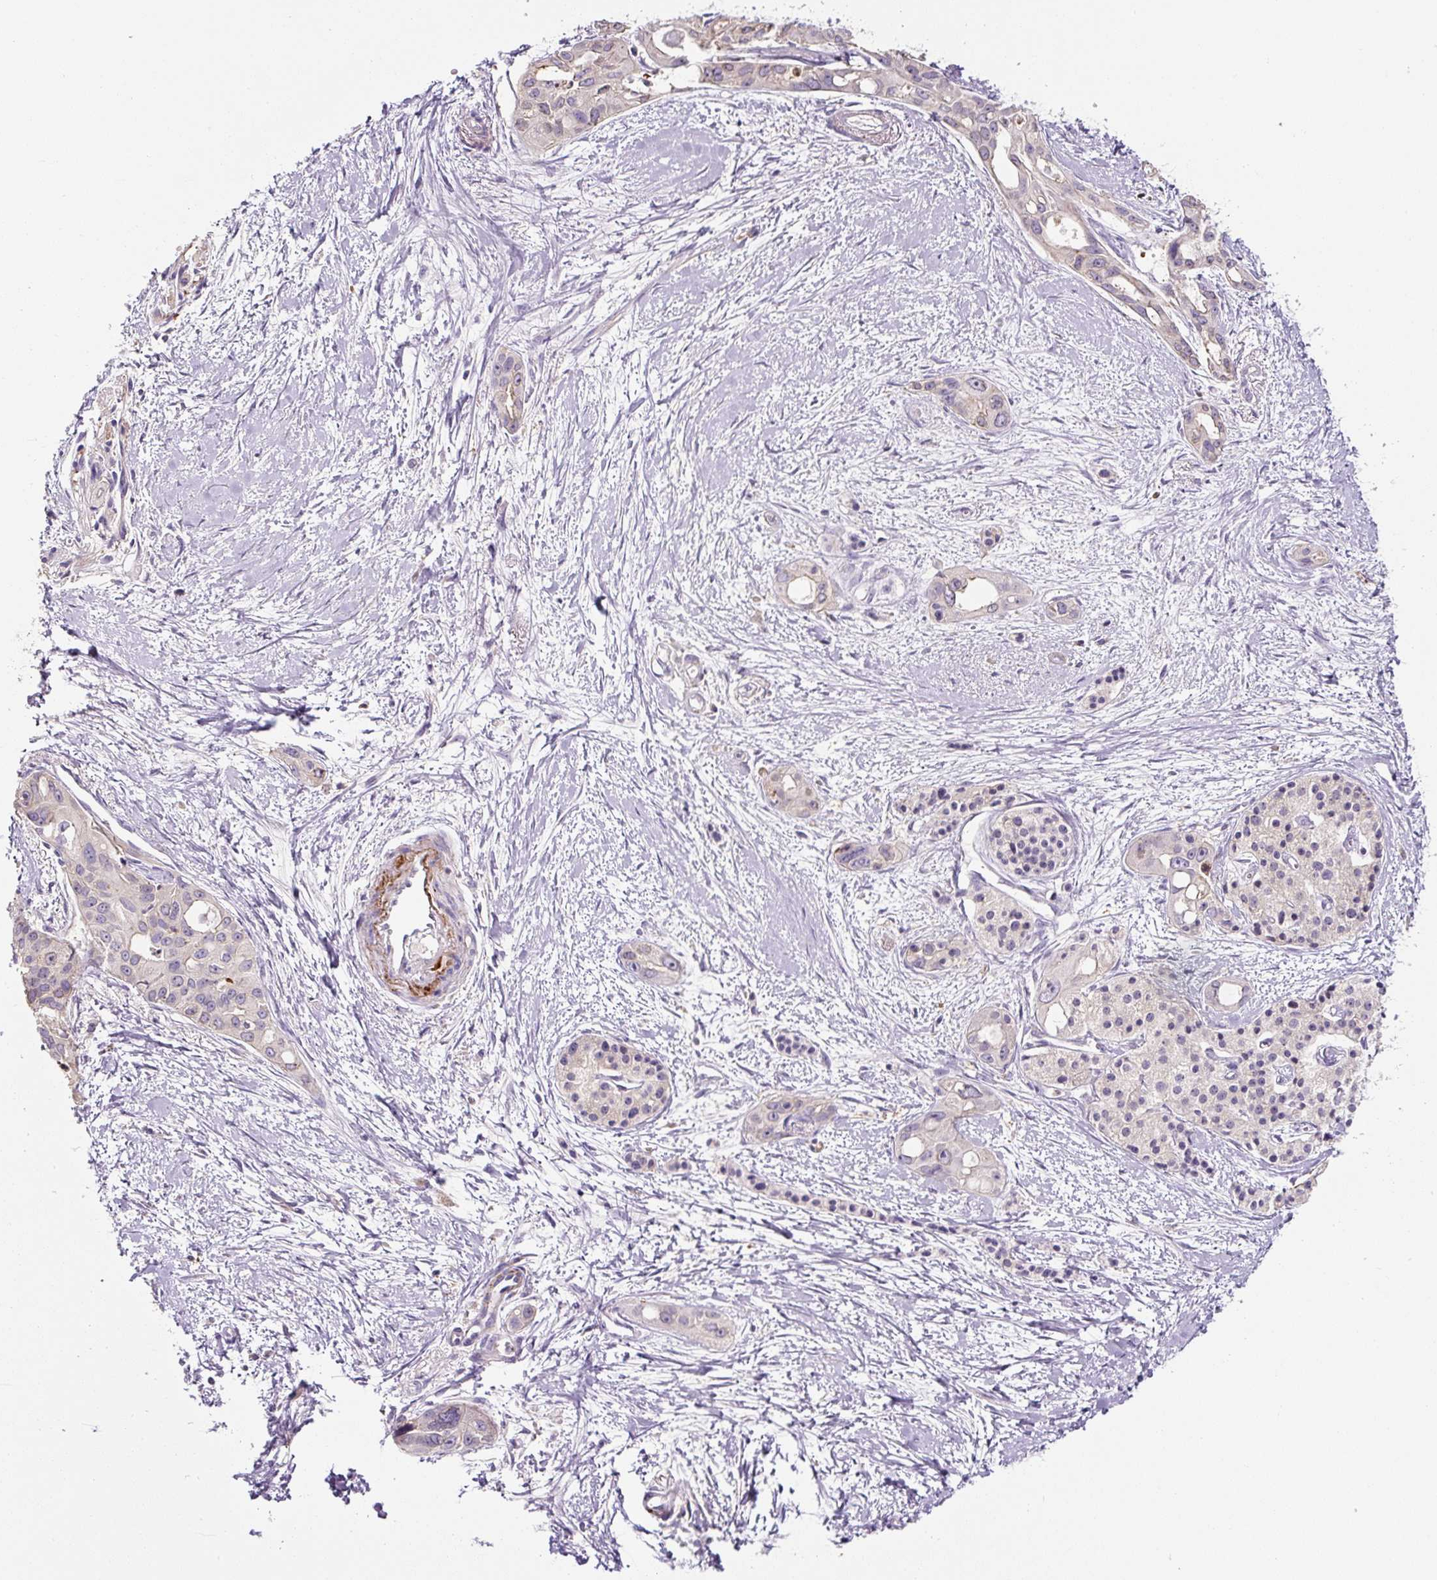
{"staining": {"intensity": "negative", "quantity": "none", "location": "none"}, "tissue": "pancreatic cancer", "cell_type": "Tumor cells", "image_type": "cancer", "snomed": [{"axis": "morphology", "description": "Adenocarcinoma, NOS"}, {"axis": "topography", "description": "Pancreas"}], "caption": "Pancreatic cancer was stained to show a protein in brown. There is no significant expression in tumor cells.", "gene": "HPS4", "patient": {"sex": "female", "age": 50}}